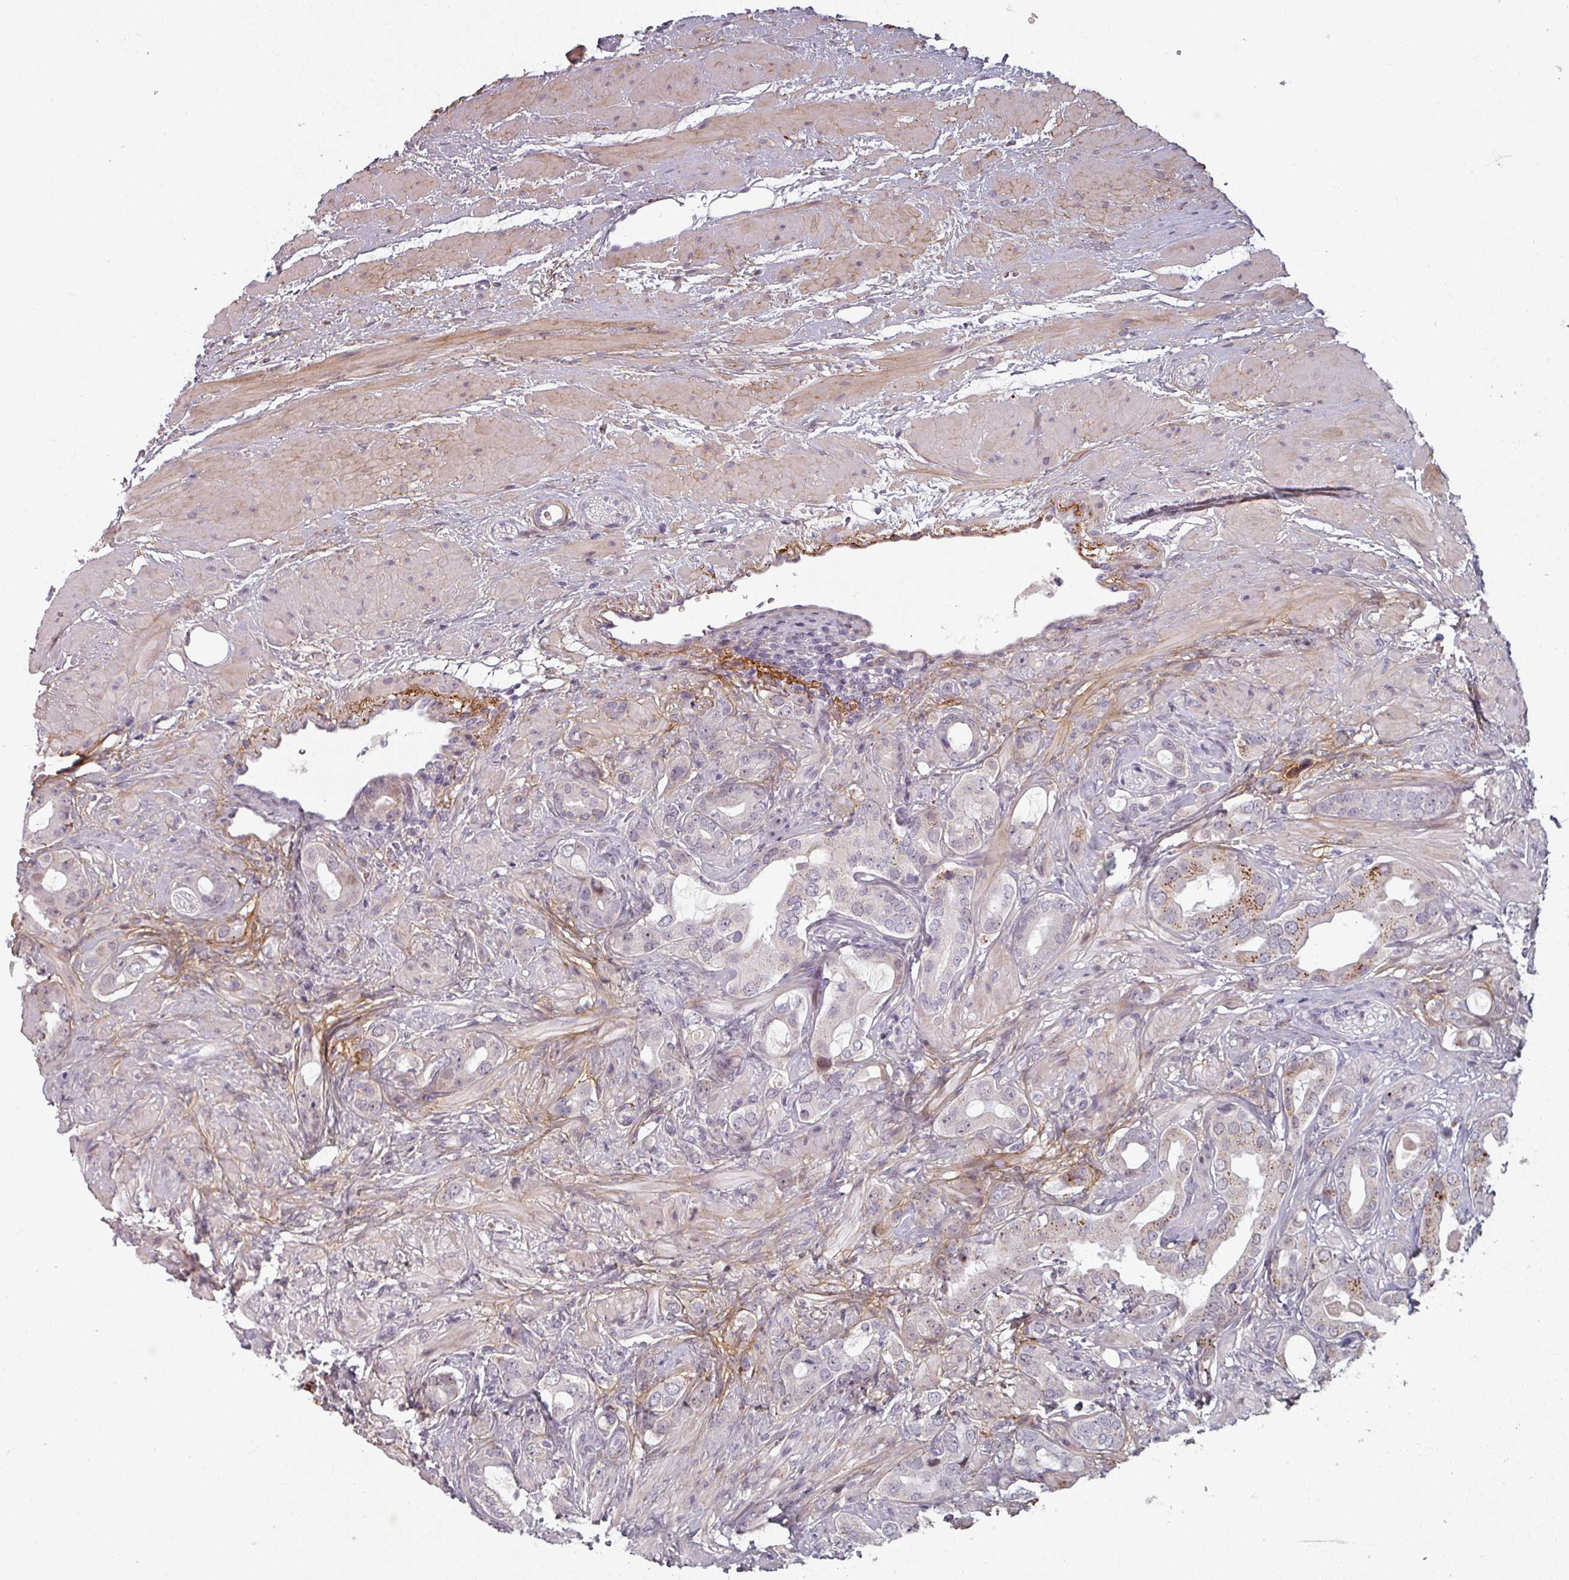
{"staining": {"intensity": "negative", "quantity": "none", "location": "none"}, "tissue": "prostate cancer", "cell_type": "Tumor cells", "image_type": "cancer", "snomed": [{"axis": "morphology", "description": "Adenocarcinoma, Low grade"}, {"axis": "topography", "description": "Prostate"}], "caption": "Protein analysis of prostate cancer demonstrates no significant expression in tumor cells.", "gene": "CYB5RL", "patient": {"sex": "male", "age": 57}}